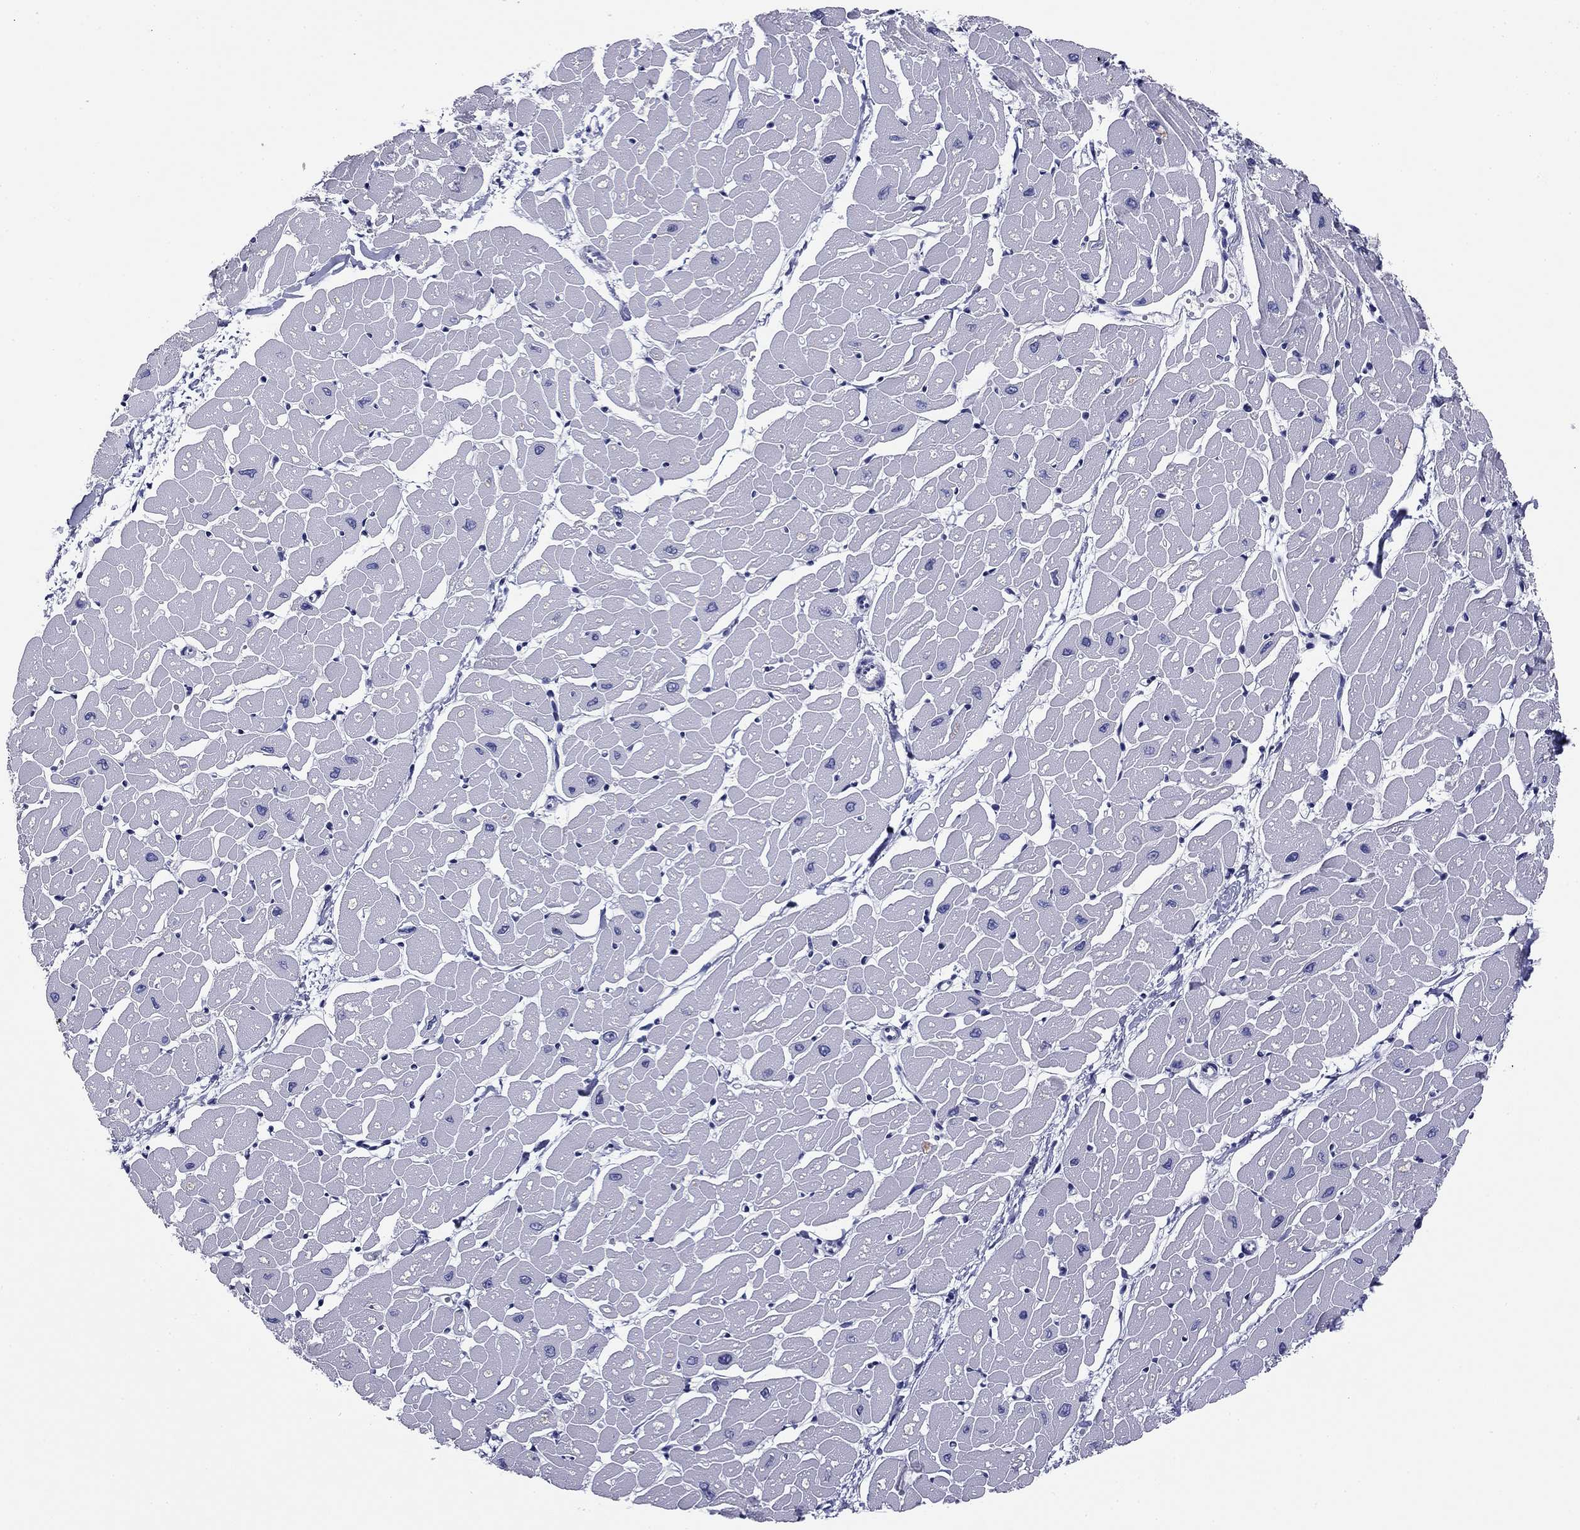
{"staining": {"intensity": "negative", "quantity": "none", "location": "none"}, "tissue": "heart muscle", "cell_type": "Cardiomyocytes", "image_type": "normal", "snomed": [{"axis": "morphology", "description": "Normal tissue, NOS"}, {"axis": "topography", "description": "Heart"}], "caption": "Cardiomyocytes are negative for protein expression in normal human heart muscle.", "gene": "ABCC2", "patient": {"sex": "male", "age": 57}}